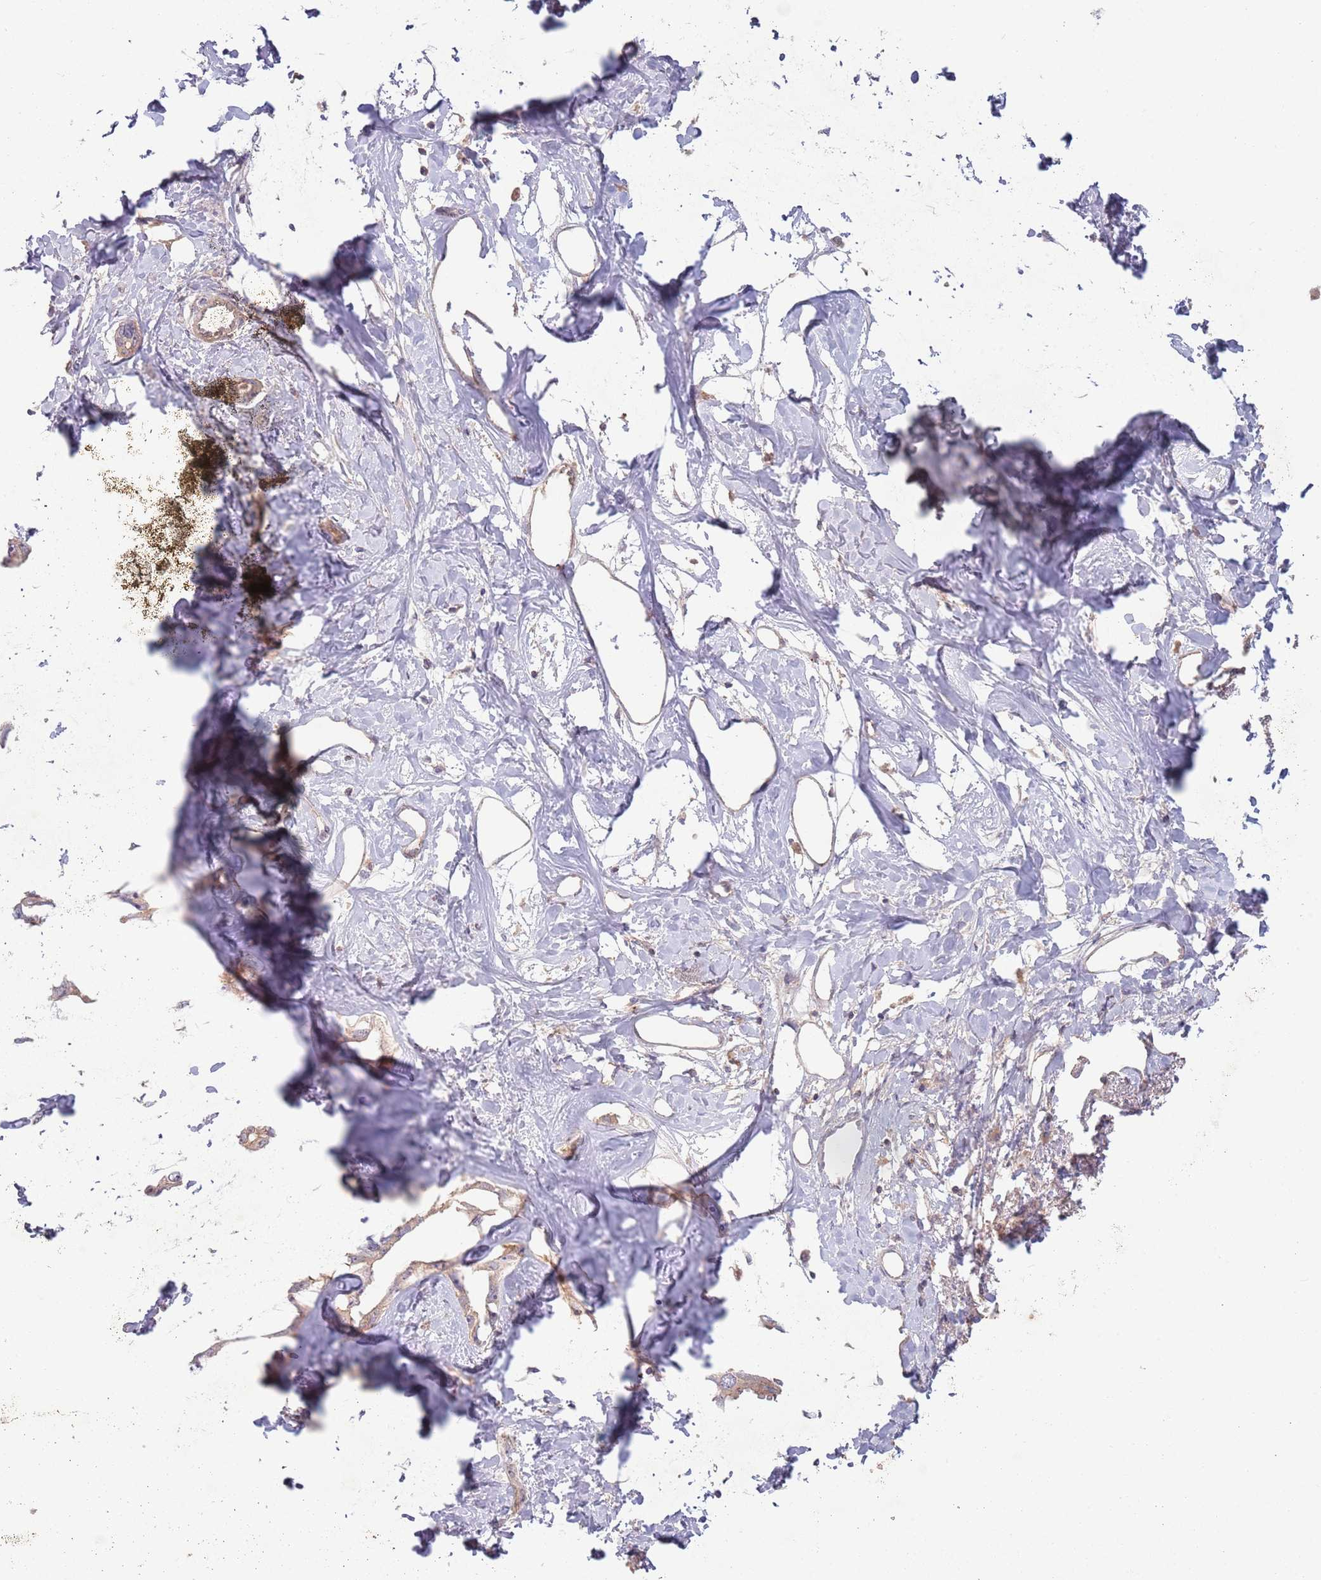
{"staining": {"intensity": "weak", "quantity": ">75%", "location": "cytoplasmic/membranous"}, "tissue": "liver cancer", "cell_type": "Tumor cells", "image_type": "cancer", "snomed": [{"axis": "morphology", "description": "Cholangiocarcinoma"}, {"axis": "topography", "description": "Liver"}], "caption": "Immunohistochemistry histopathology image of neoplastic tissue: liver cholangiocarcinoma stained using immunohistochemistry displays low levels of weak protein expression localized specifically in the cytoplasmic/membranous of tumor cells, appearing as a cytoplasmic/membranous brown color.", "gene": "SAV1", "patient": {"sex": "male", "age": 59}}